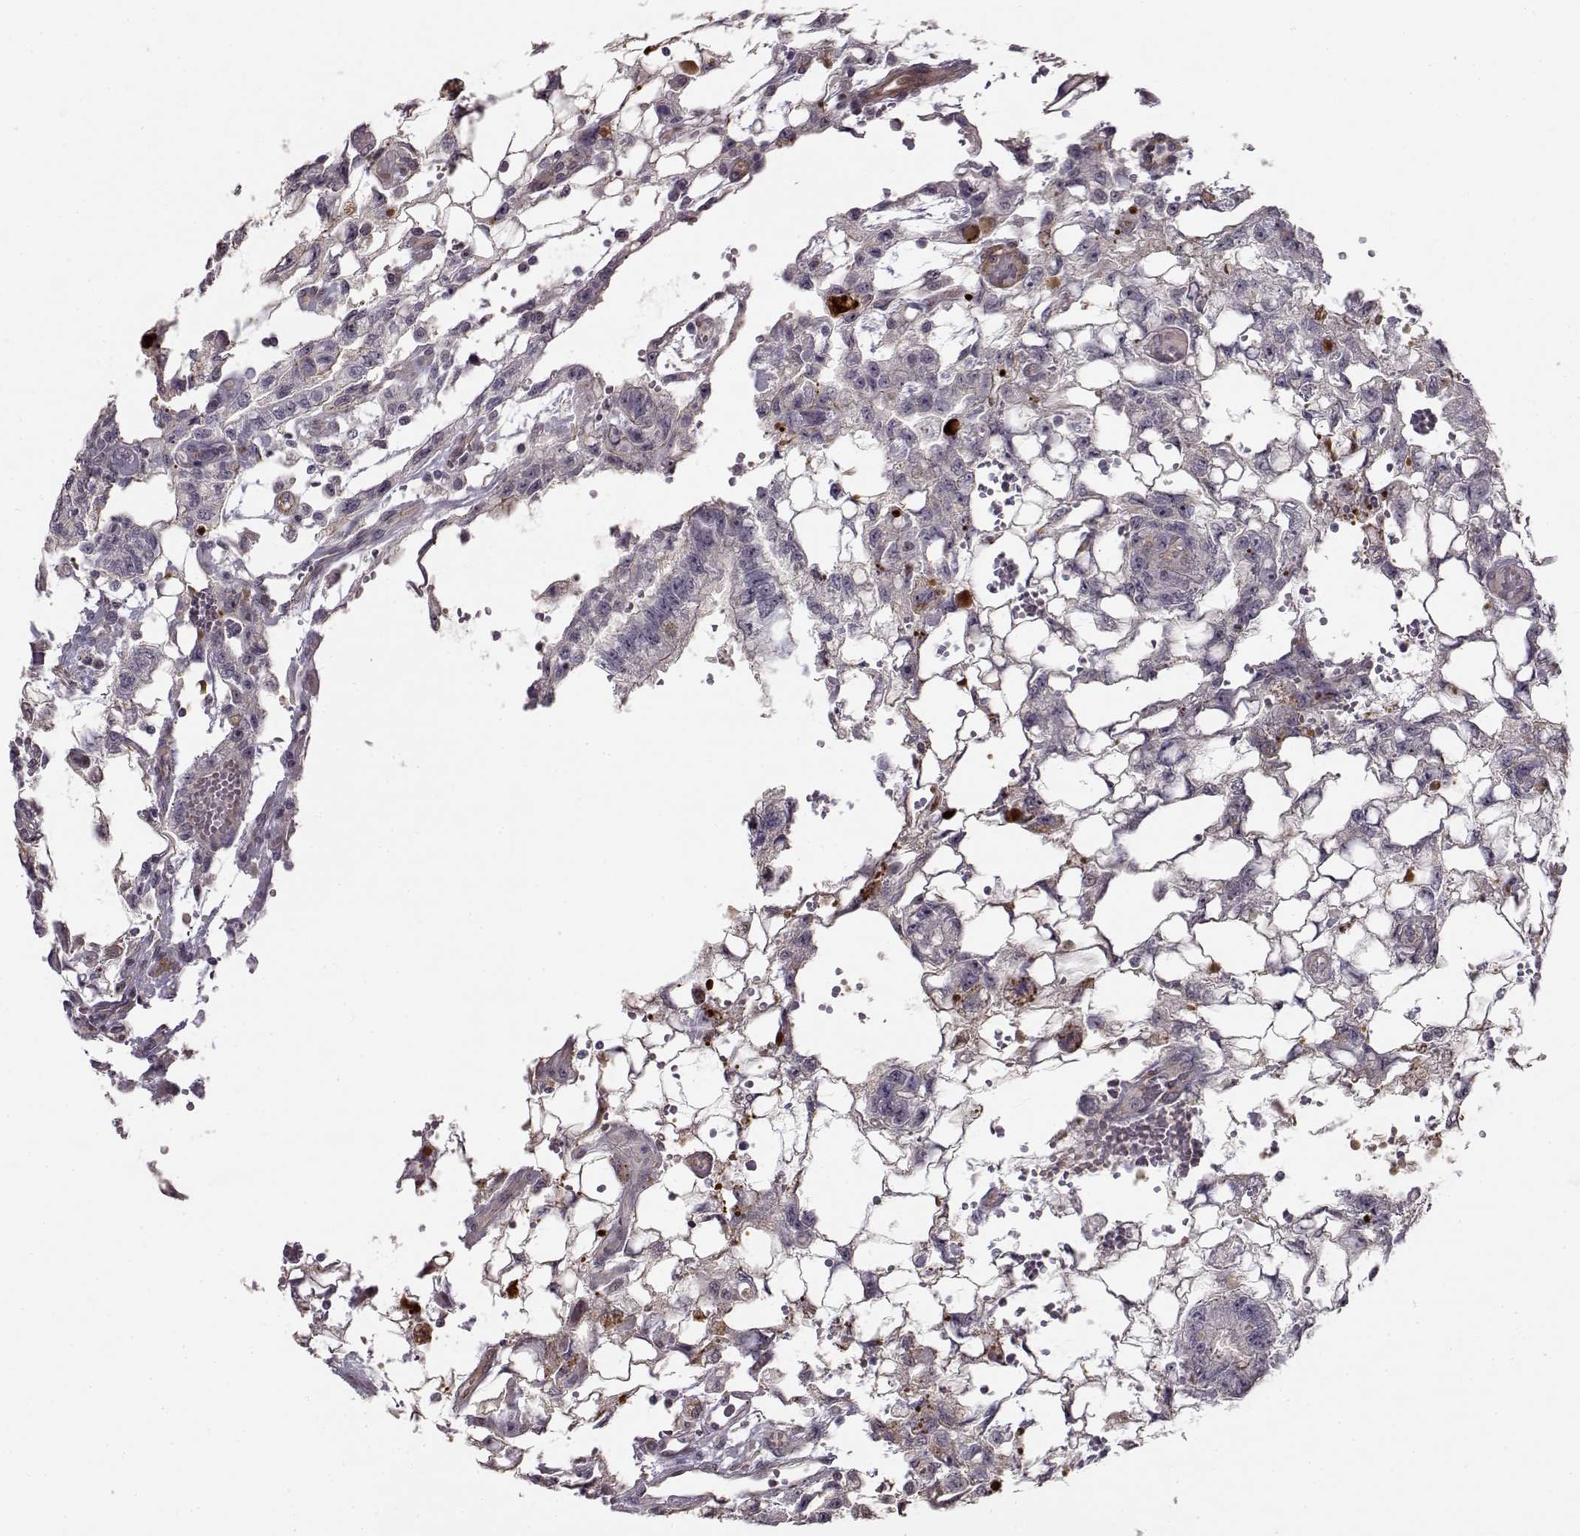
{"staining": {"intensity": "negative", "quantity": "none", "location": "none"}, "tissue": "testis cancer", "cell_type": "Tumor cells", "image_type": "cancer", "snomed": [{"axis": "morphology", "description": "Carcinoma, Embryonal, NOS"}, {"axis": "topography", "description": "Testis"}], "caption": "The histopathology image displays no significant staining in tumor cells of embryonal carcinoma (testis).", "gene": "RGS9BP", "patient": {"sex": "male", "age": 32}}